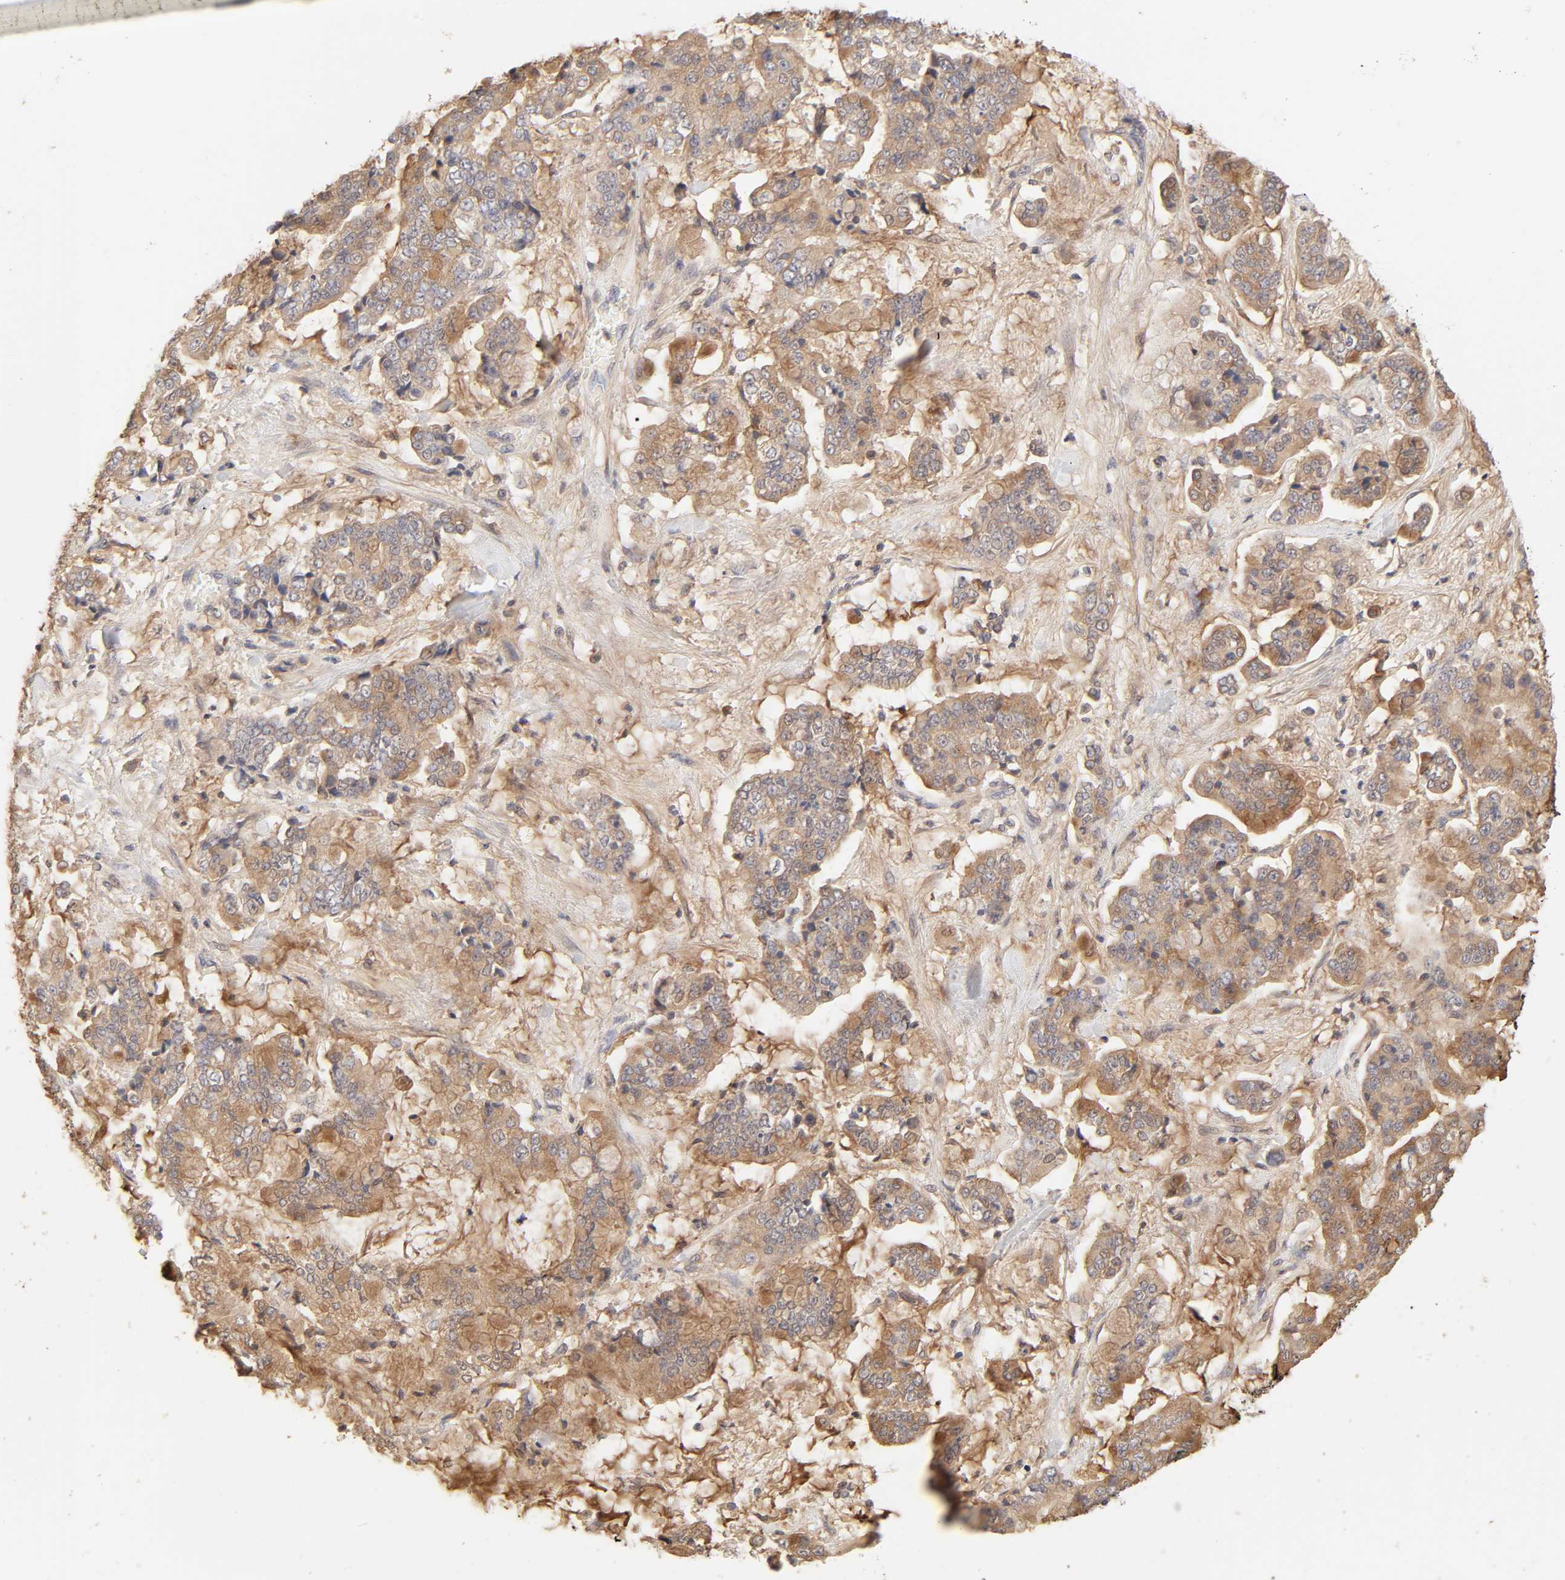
{"staining": {"intensity": "moderate", "quantity": ">75%", "location": "cytoplasmic/membranous"}, "tissue": "stomach cancer", "cell_type": "Tumor cells", "image_type": "cancer", "snomed": [{"axis": "morphology", "description": "Normal tissue, NOS"}, {"axis": "morphology", "description": "Adenocarcinoma, NOS"}, {"axis": "topography", "description": "Stomach, upper"}, {"axis": "topography", "description": "Stomach"}], "caption": "Brown immunohistochemical staining in human stomach cancer (adenocarcinoma) reveals moderate cytoplasmic/membranous staining in approximately >75% of tumor cells.", "gene": "AP1G2", "patient": {"sex": "male", "age": 76}}